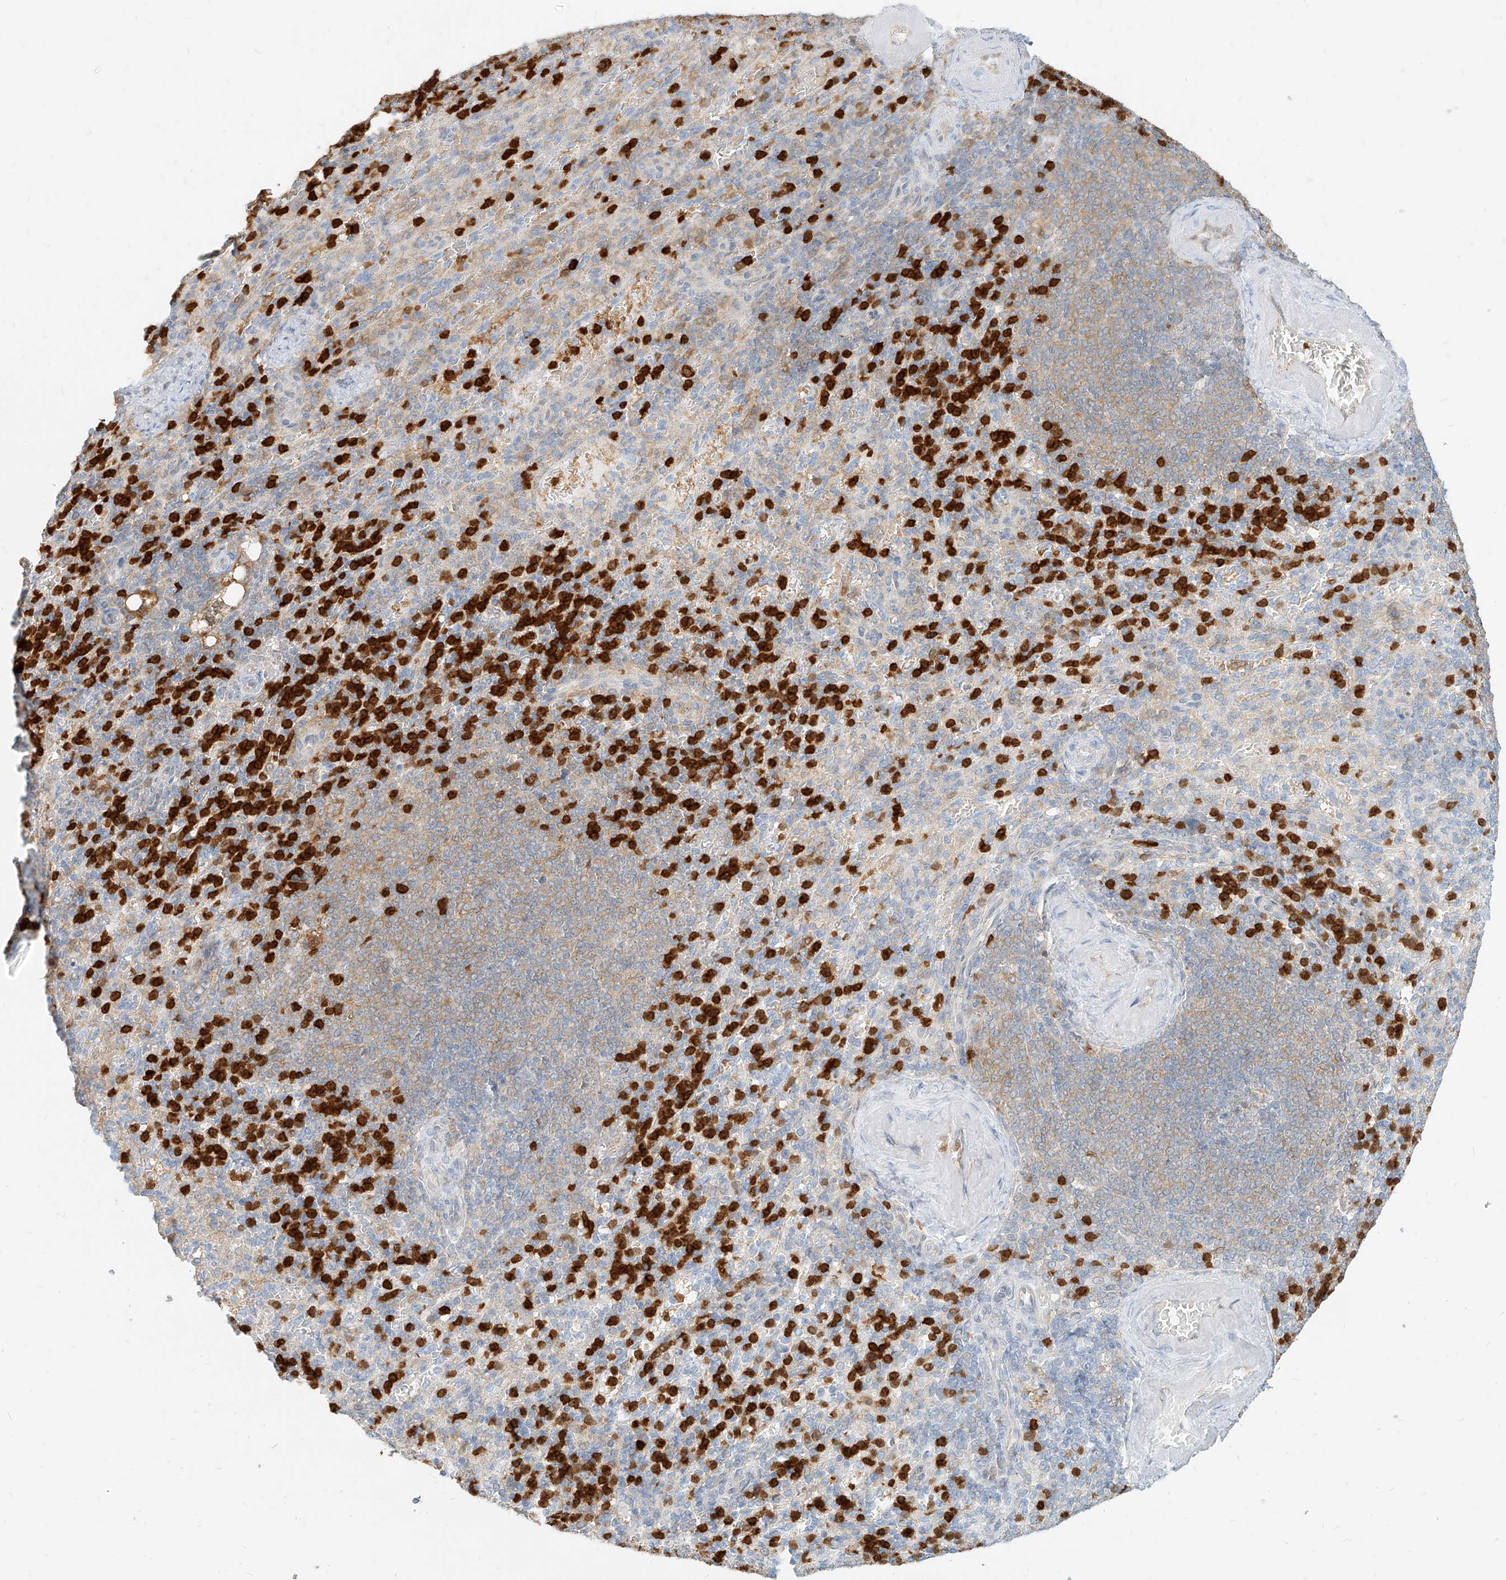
{"staining": {"intensity": "strong", "quantity": "25%-75%", "location": "cytoplasmic/membranous,nuclear"}, "tissue": "spleen", "cell_type": "Cells in red pulp", "image_type": "normal", "snomed": [{"axis": "morphology", "description": "Normal tissue, NOS"}, {"axis": "topography", "description": "Spleen"}], "caption": "The micrograph exhibits staining of benign spleen, revealing strong cytoplasmic/membranous,nuclear protein positivity (brown color) within cells in red pulp.", "gene": "PGD", "patient": {"sex": "female", "age": 74}}